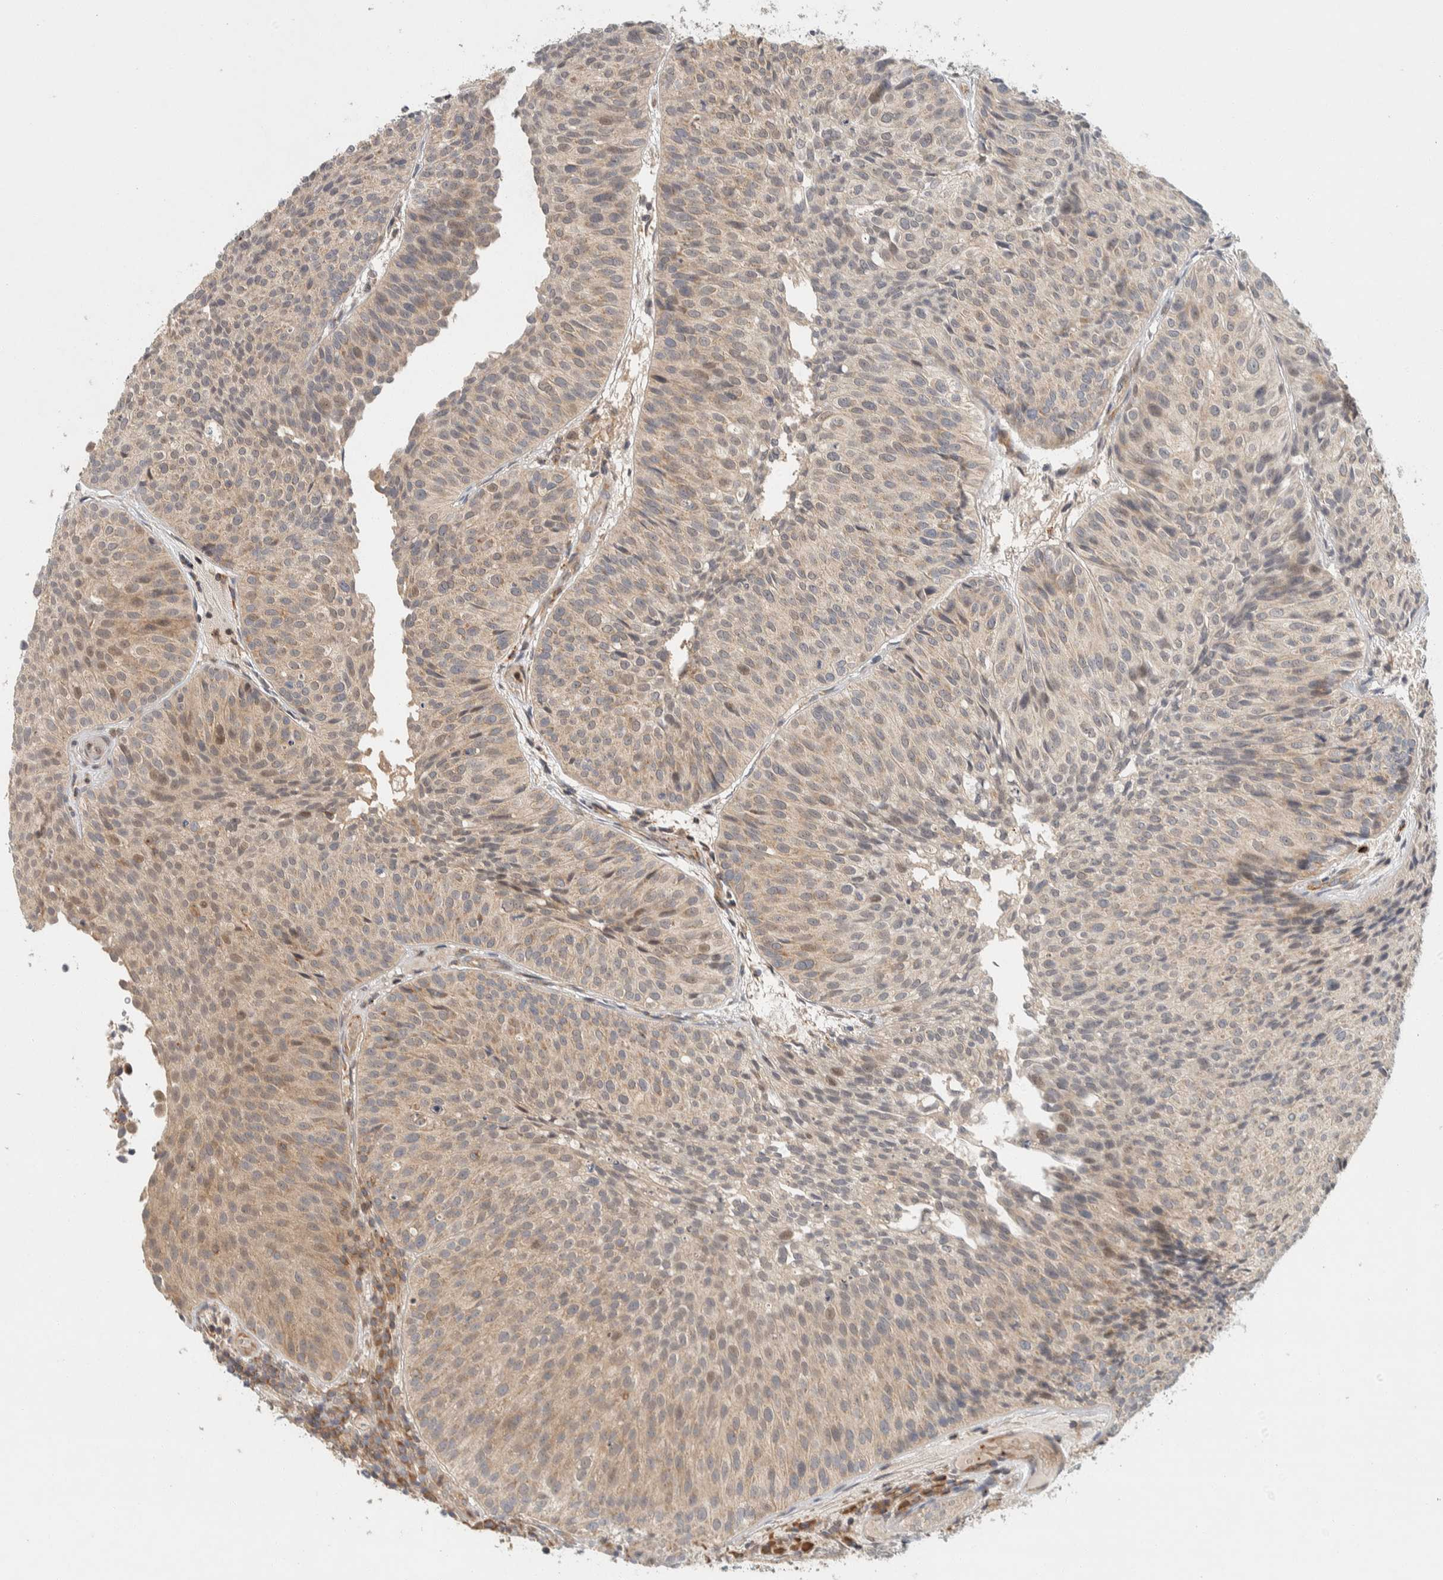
{"staining": {"intensity": "weak", "quantity": ">75%", "location": "cytoplasmic/membranous"}, "tissue": "urothelial cancer", "cell_type": "Tumor cells", "image_type": "cancer", "snomed": [{"axis": "morphology", "description": "Urothelial carcinoma, Low grade"}, {"axis": "topography", "description": "Urinary bladder"}], "caption": "Immunohistochemical staining of human low-grade urothelial carcinoma shows low levels of weak cytoplasmic/membranous protein positivity in about >75% of tumor cells.", "gene": "KIF9", "patient": {"sex": "male", "age": 86}}